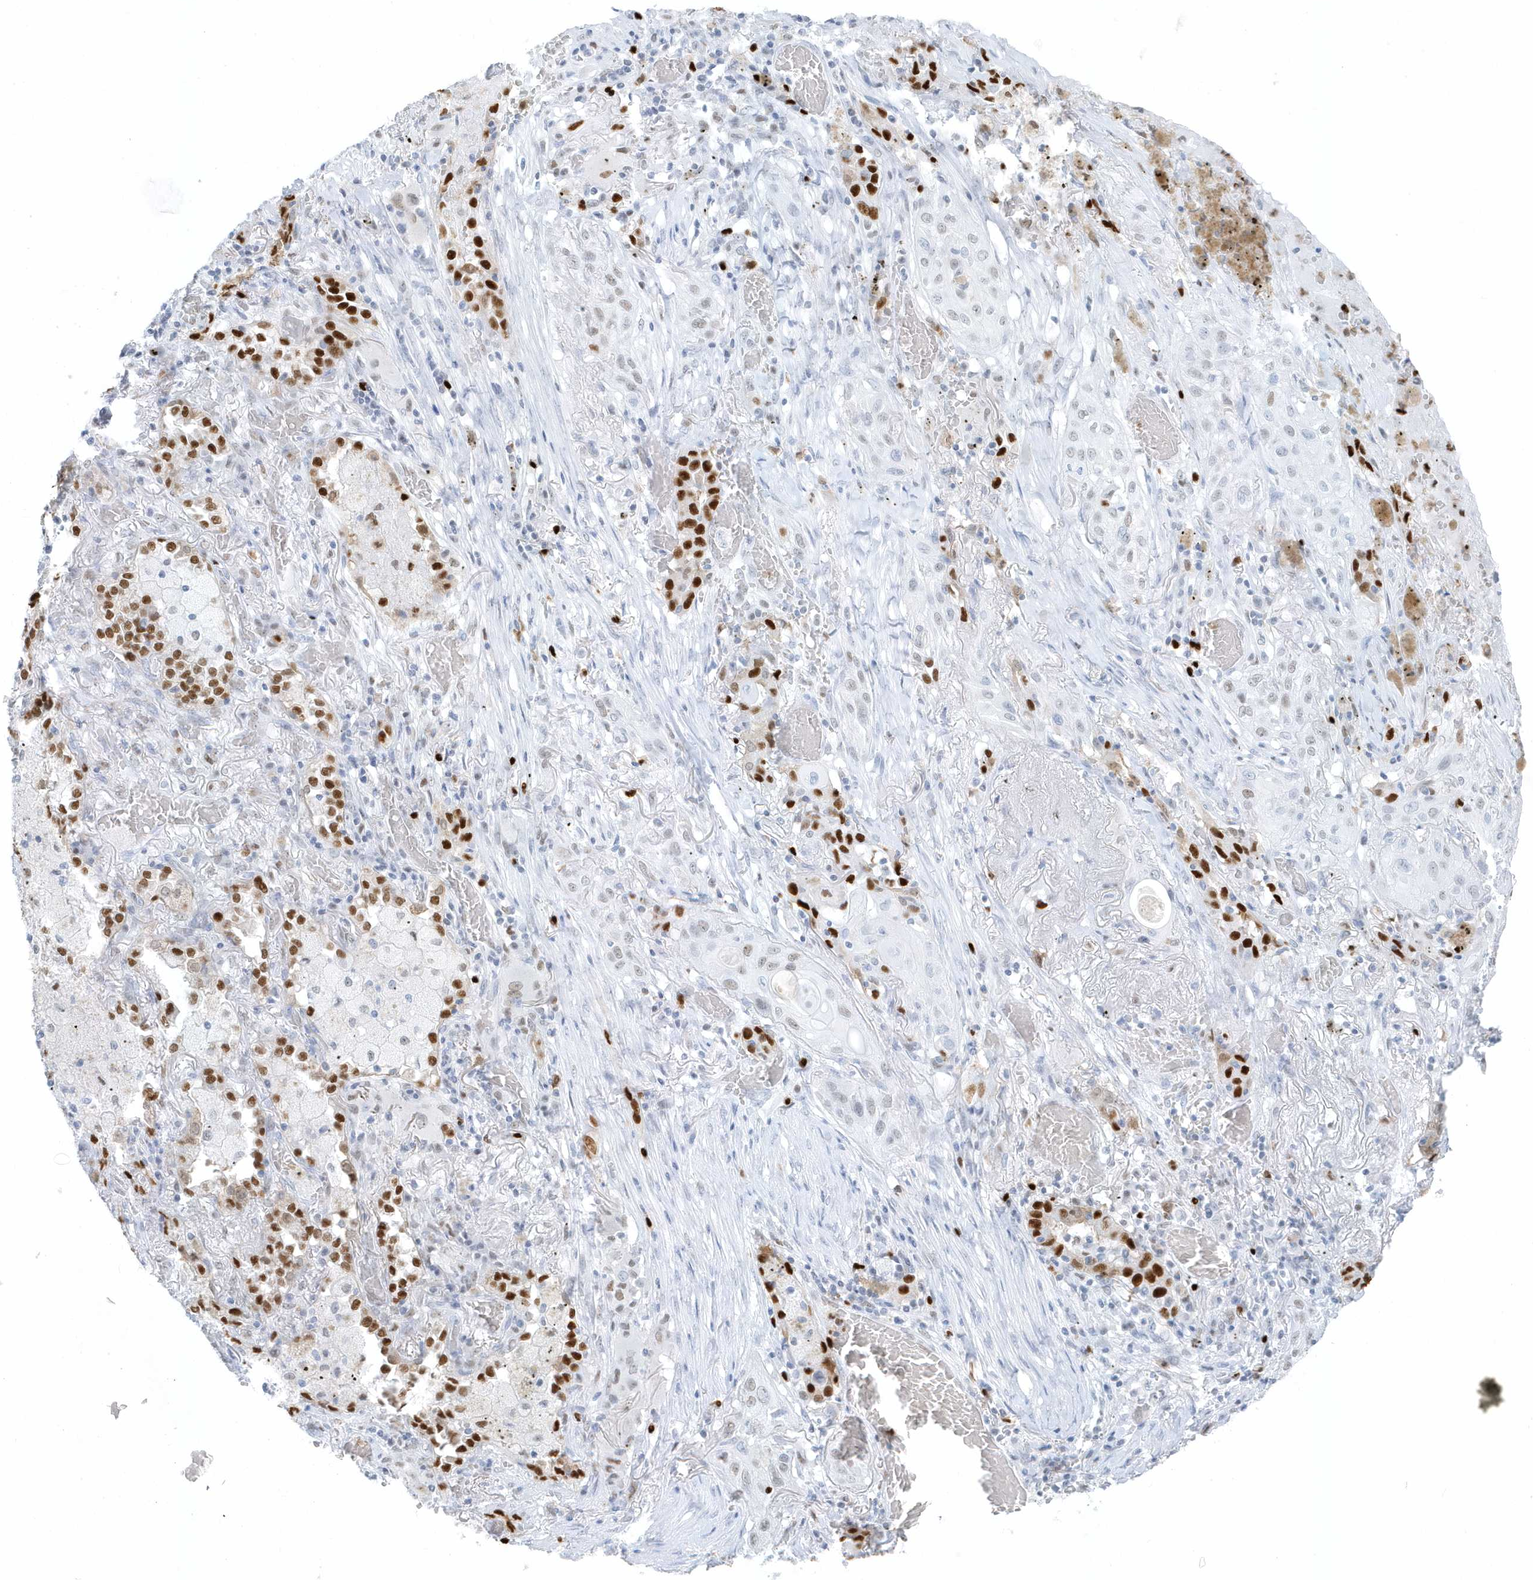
{"staining": {"intensity": "negative", "quantity": "none", "location": "none"}, "tissue": "lung cancer", "cell_type": "Tumor cells", "image_type": "cancer", "snomed": [{"axis": "morphology", "description": "Squamous cell carcinoma, NOS"}, {"axis": "topography", "description": "Lung"}], "caption": "Tumor cells show no significant staining in squamous cell carcinoma (lung). (Brightfield microscopy of DAB immunohistochemistry at high magnification).", "gene": "SMIM34", "patient": {"sex": "female", "age": 47}}